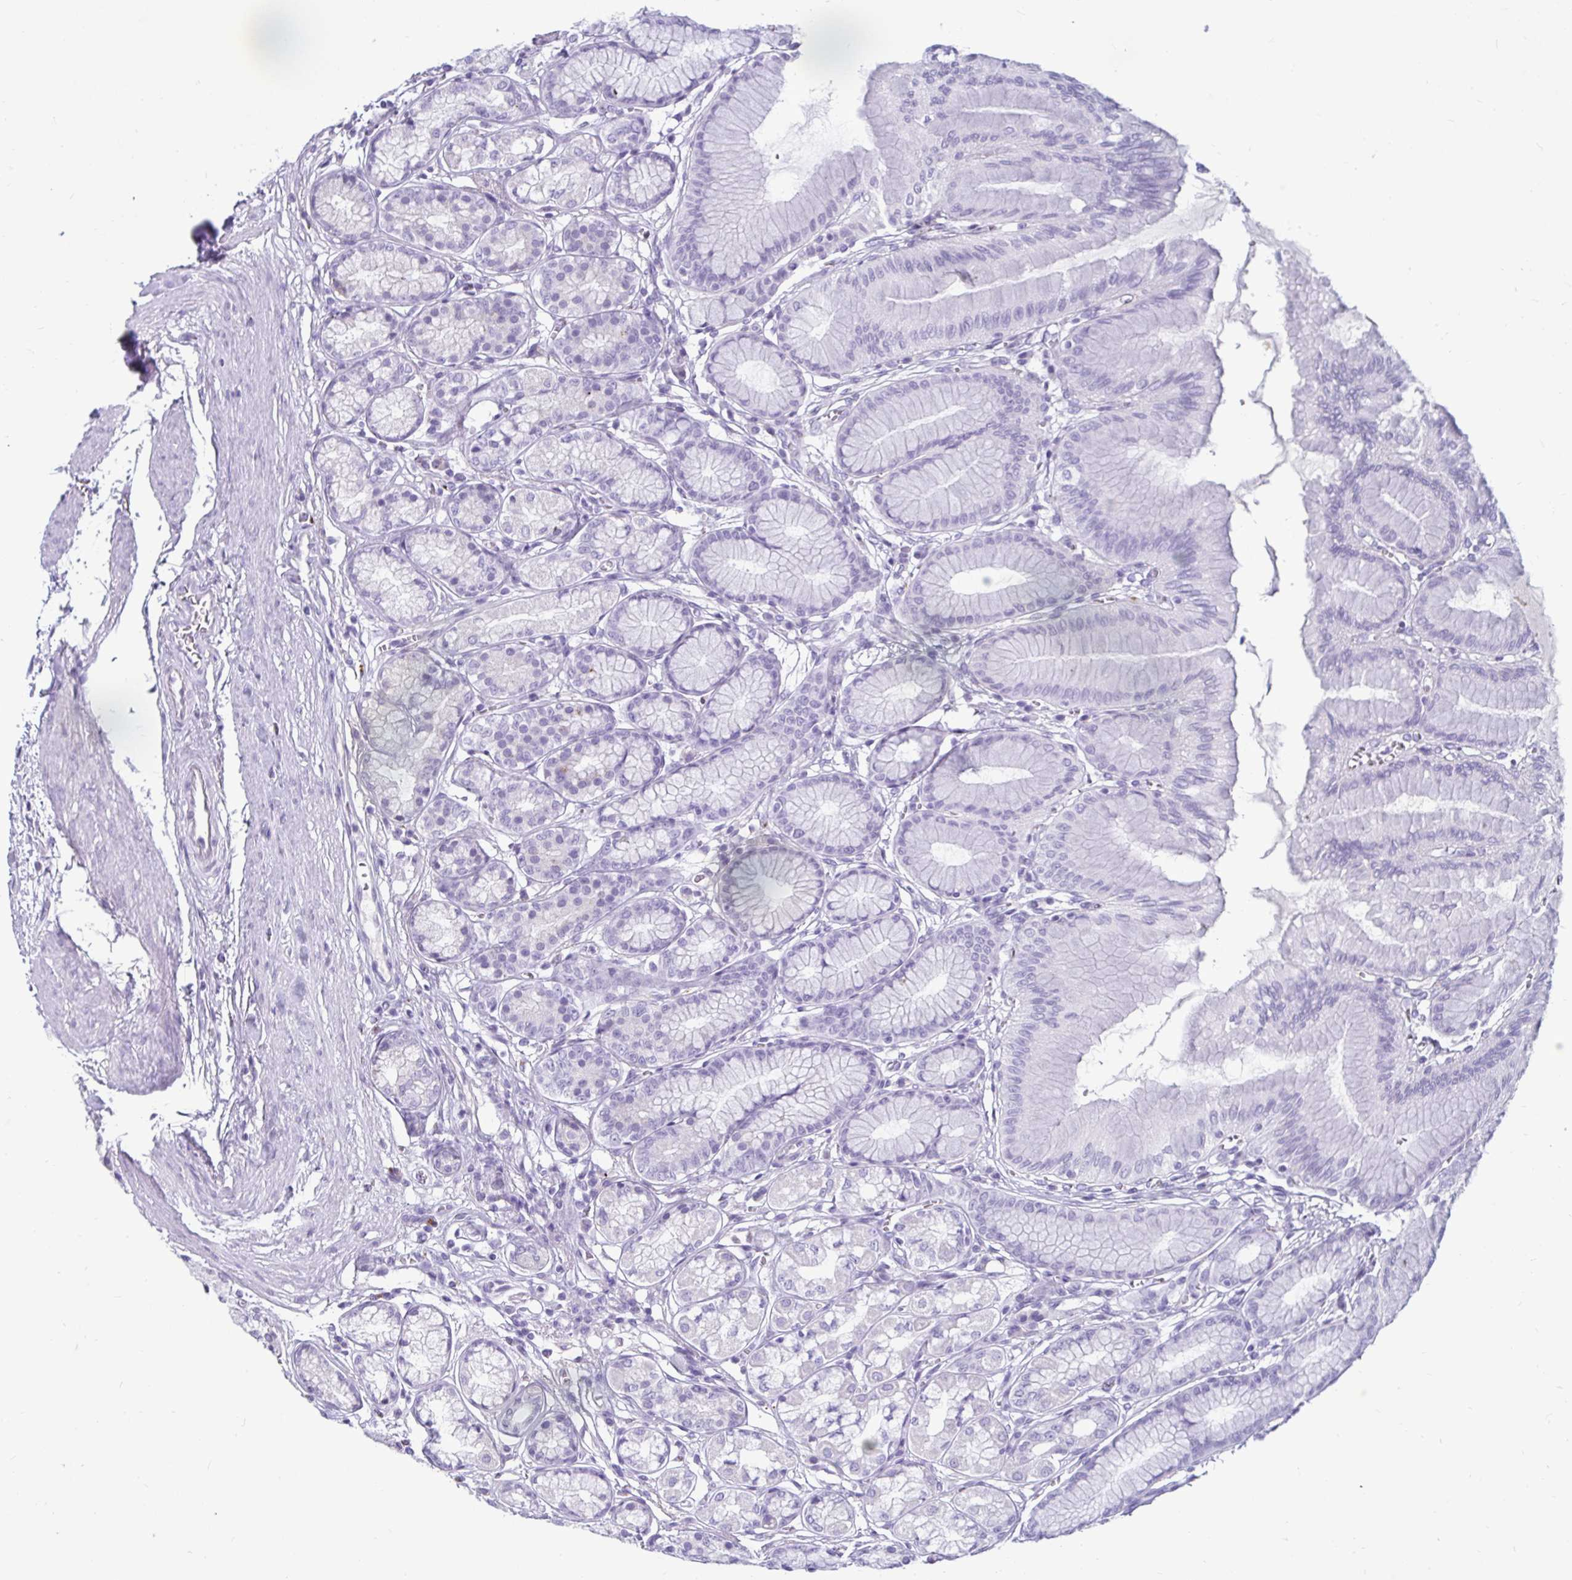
{"staining": {"intensity": "negative", "quantity": "none", "location": "none"}, "tissue": "stomach", "cell_type": "Glandular cells", "image_type": "normal", "snomed": [{"axis": "morphology", "description": "Normal tissue, NOS"}, {"axis": "topography", "description": "Stomach"}, {"axis": "topography", "description": "Stomach, lower"}], "caption": "The image reveals no staining of glandular cells in benign stomach.", "gene": "CTSZ", "patient": {"sex": "male", "age": 76}}